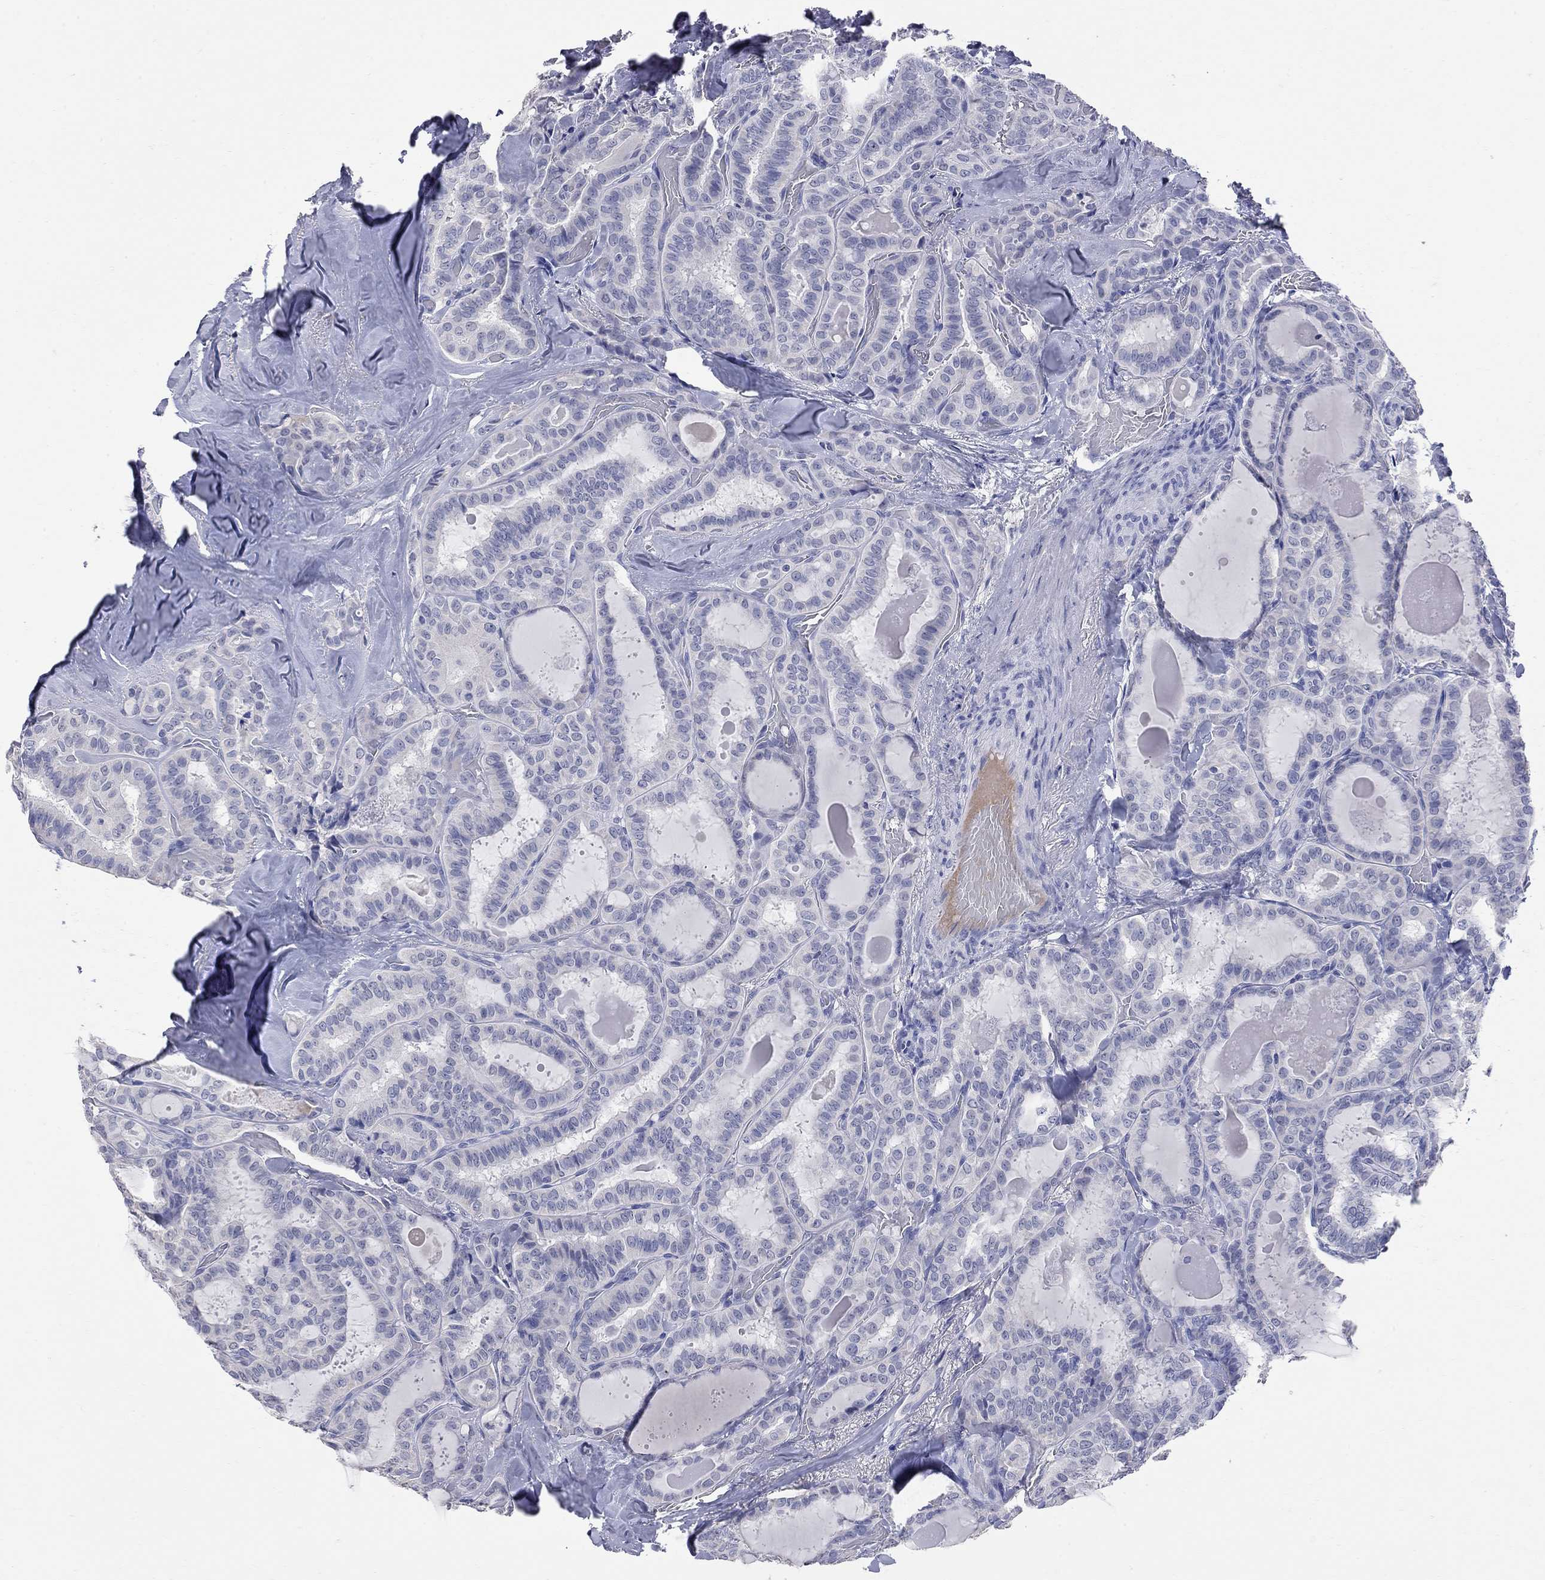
{"staining": {"intensity": "strong", "quantity": "<25%", "location": "cytoplasmic/membranous"}, "tissue": "thyroid cancer", "cell_type": "Tumor cells", "image_type": "cancer", "snomed": [{"axis": "morphology", "description": "Papillary adenocarcinoma, NOS"}, {"axis": "topography", "description": "Thyroid gland"}], "caption": "Tumor cells exhibit strong cytoplasmic/membranous positivity in approximately <25% of cells in thyroid cancer (papillary adenocarcinoma).", "gene": "FAM221B", "patient": {"sex": "female", "age": 39}}